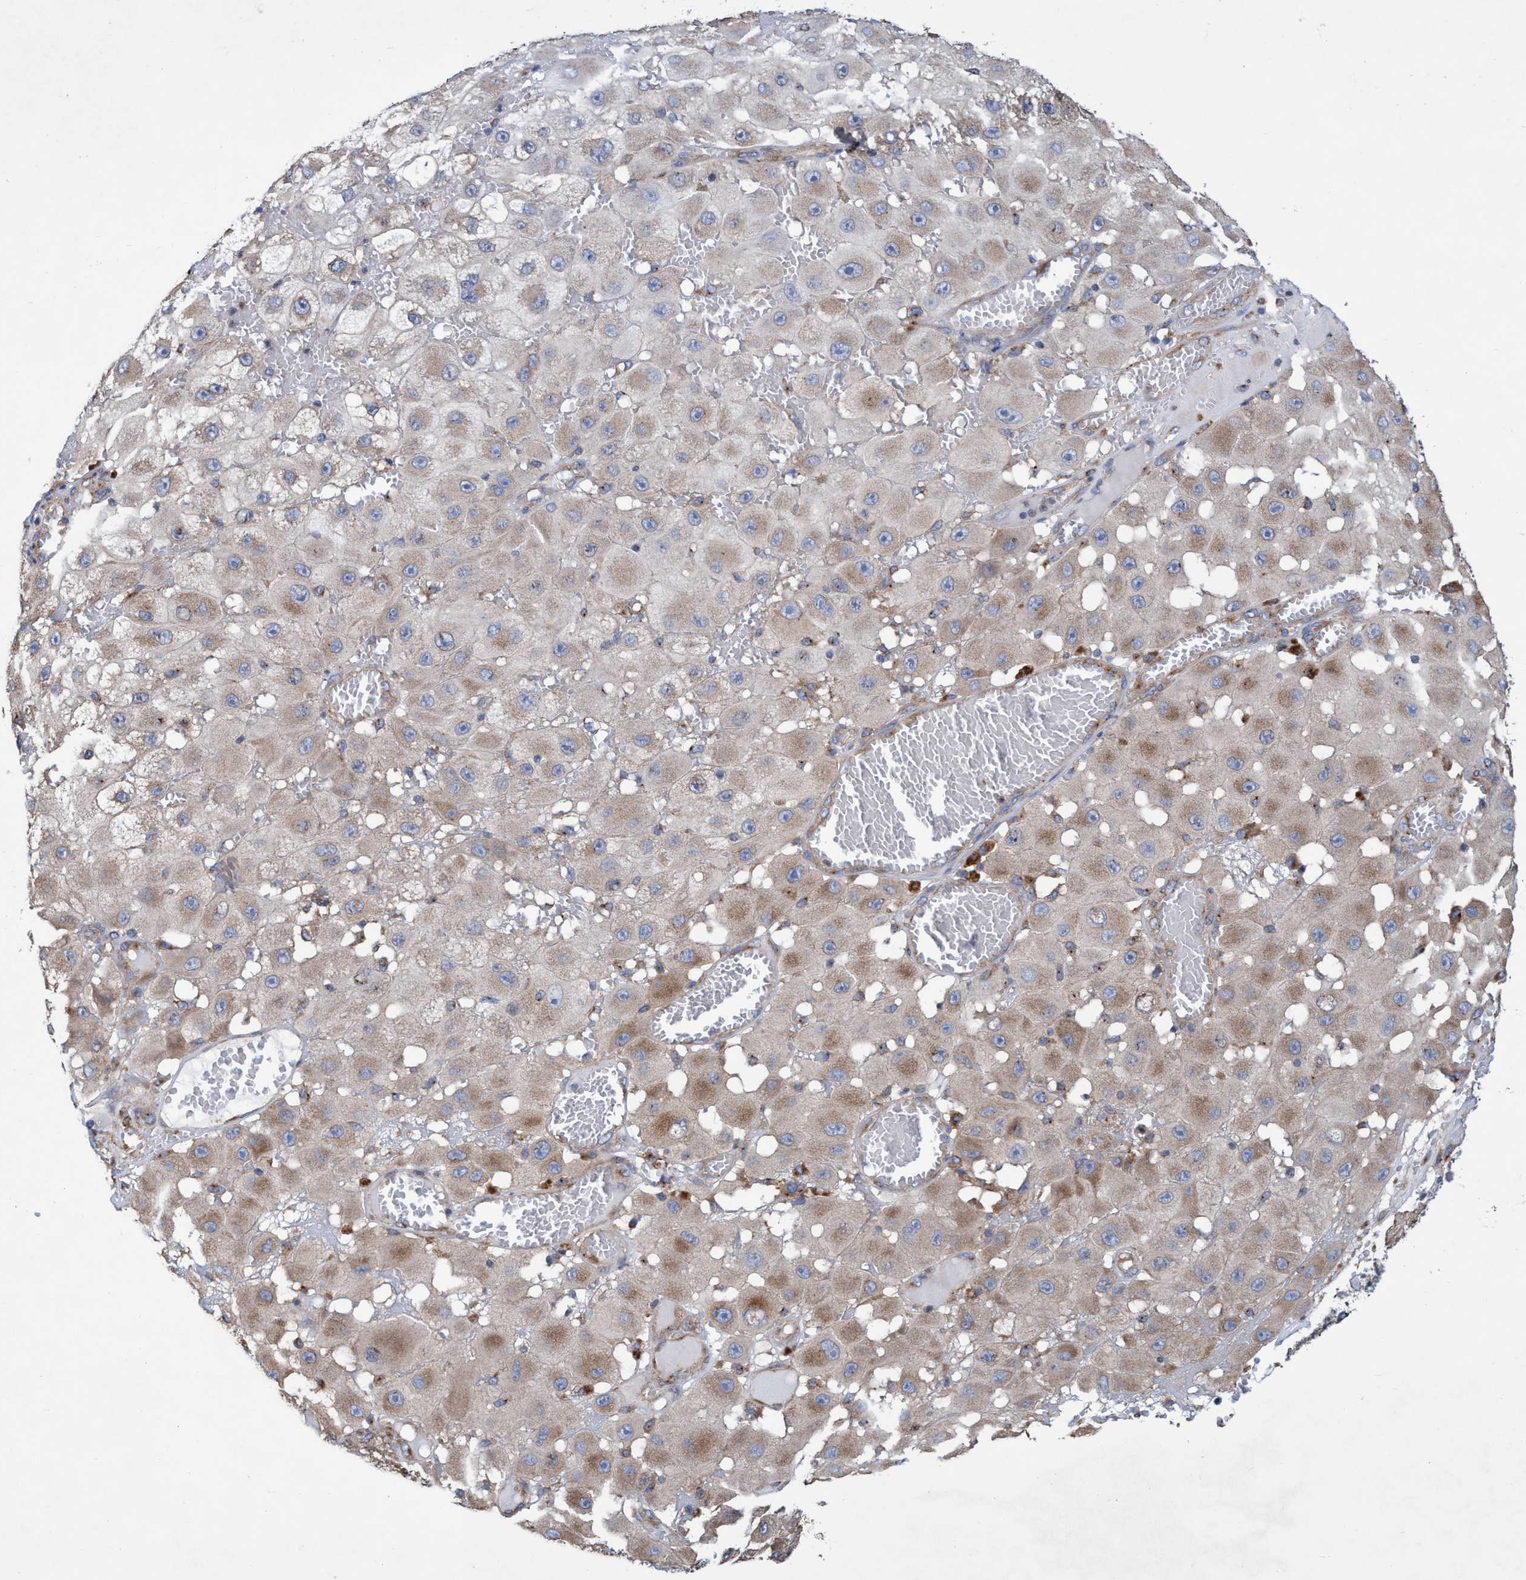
{"staining": {"intensity": "weak", "quantity": ">75%", "location": "cytoplasmic/membranous"}, "tissue": "melanoma", "cell_type": "Tumor cells", "image_type": "cancer", "snomed": [{"axis": "morphology", "description": "Malignant melanoma, NOS"}, {"axis": "topography", "description": "Skin"}], "caption": "Immunohistochemistry (IHC) photomicrograph of human melanoma stained for a protein (brown), which demonstrates low levels of weak cytoplasmic/membranous positivity in about >75% of tumor cells.", "gene": "BICD2", "patient": {"sex": "female", "age": 81}}